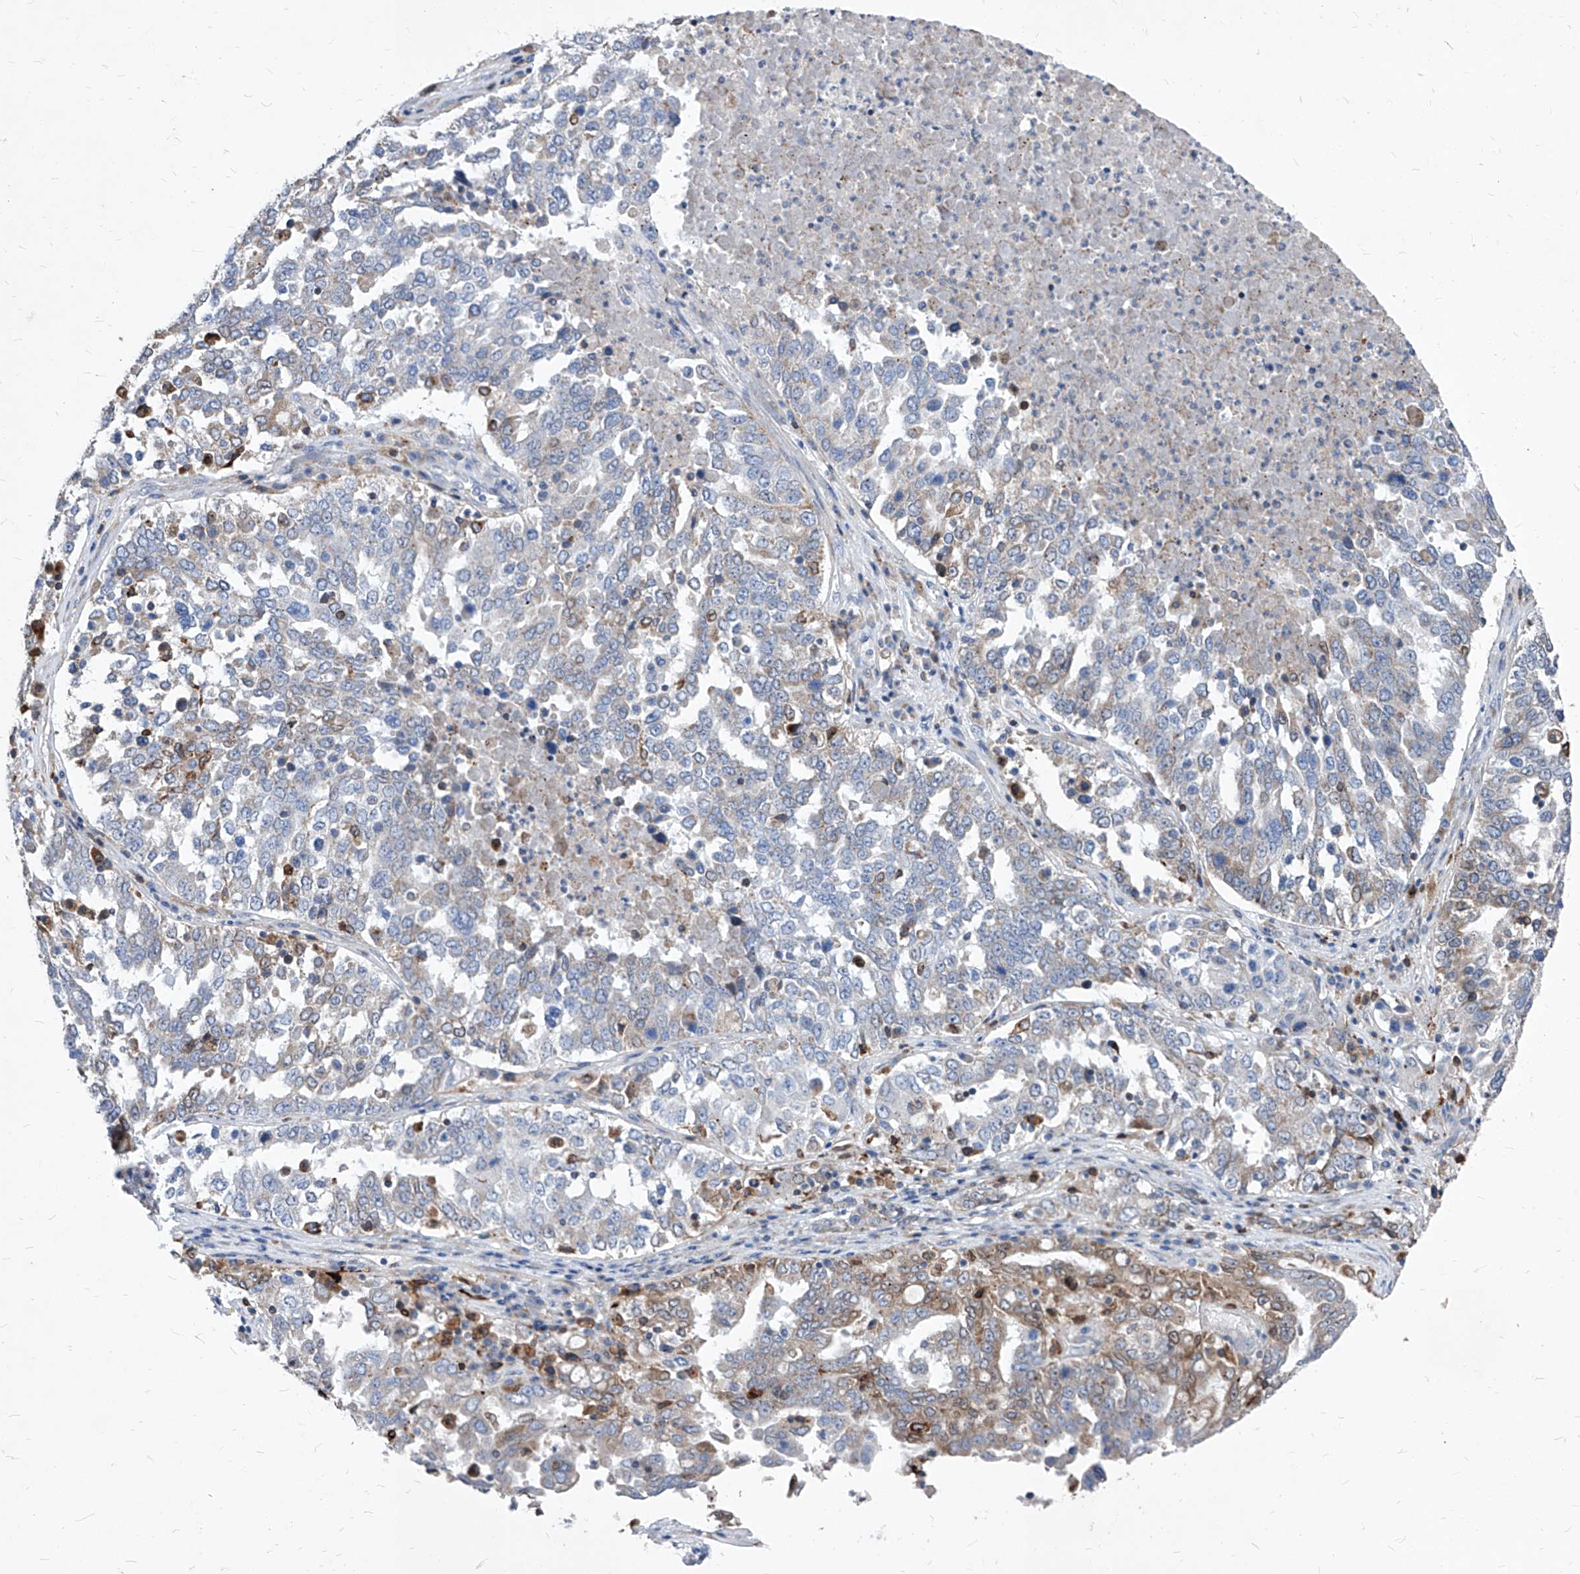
{"staining": {"intensity": "moderate", "quantity": "<25%", "location": "cytoplasmic/membranous"}, "tissue": "ovarian cancer", "cell_type": "Tumor cells", "image_type": "cancer", "snomed": [{"axis": "morphology", "description": "Carcinoma, endometroid"}, {"axis": "topography", "description": "Ovary"}], "caption": "Immunohistochemistry micrograph of human ovarian cancer stained for a protein (brown), which displays low levels of moderate cytoplasmic/membranous expression in approximately <25% of tumor cells.", "gene": "UBOX5", "patient": {"sex": "female", "age": 62}}